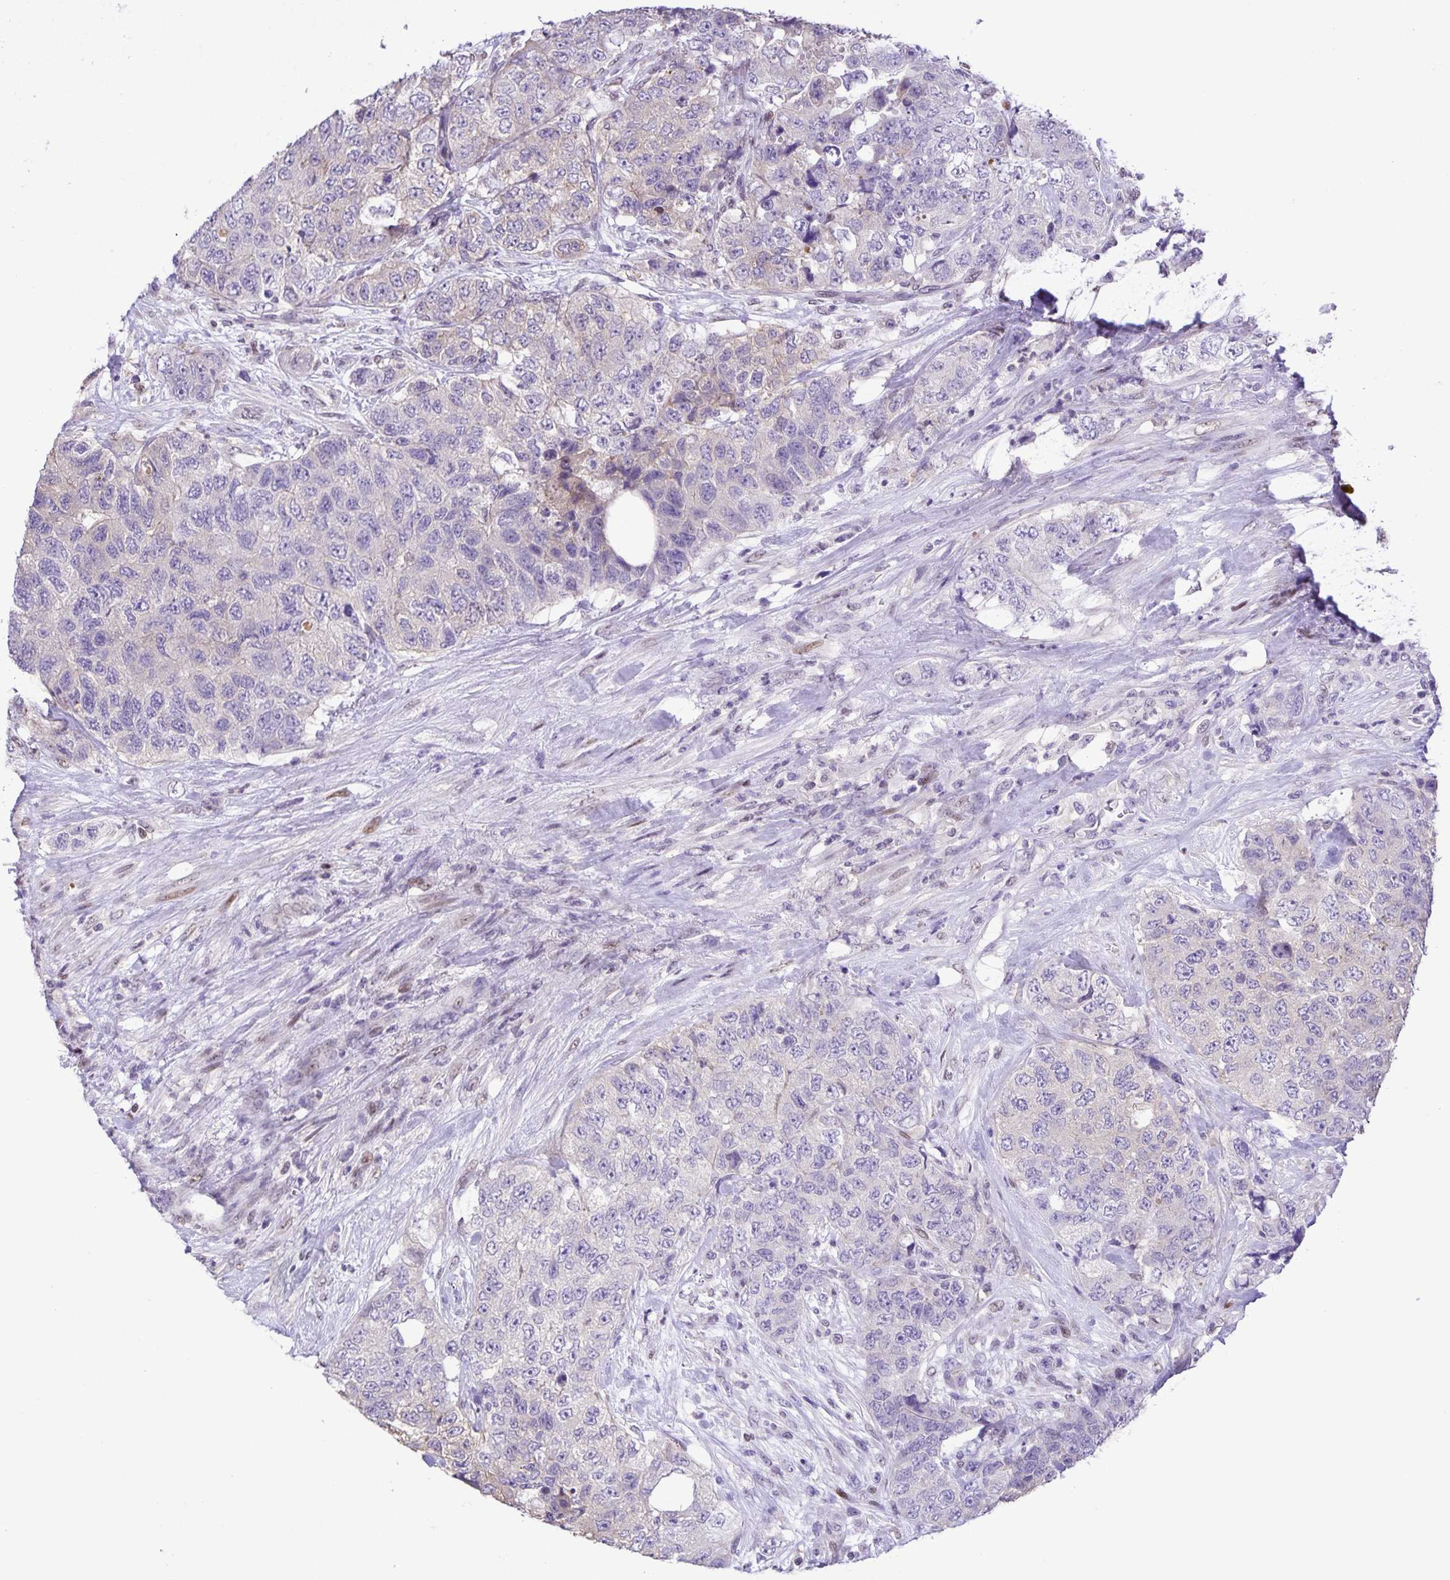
{"staining": {"intensity": "negative", "quantity": "none", "location": "none"}, "tissue": "urothelial cancer", "cell_type": "Tumor cells", "image_type": "cancer", "snomed": [{"axis": "morphology", "description": "Urothelial carcinoma, High grade"}, {"axis": "topography", "description": "Urinary bladder"}], "caption": "High power microscopy photomicrograph of an immunohistochemistry (IHC) histopathology image of urothelial cancer, revealing no significant staining in tumor cells. (Brightfield microscopy of DAB immunohistochemistry at high magnification).", "gene": "ONECUT2", "patient": {"sex": "female", "age": 78}}